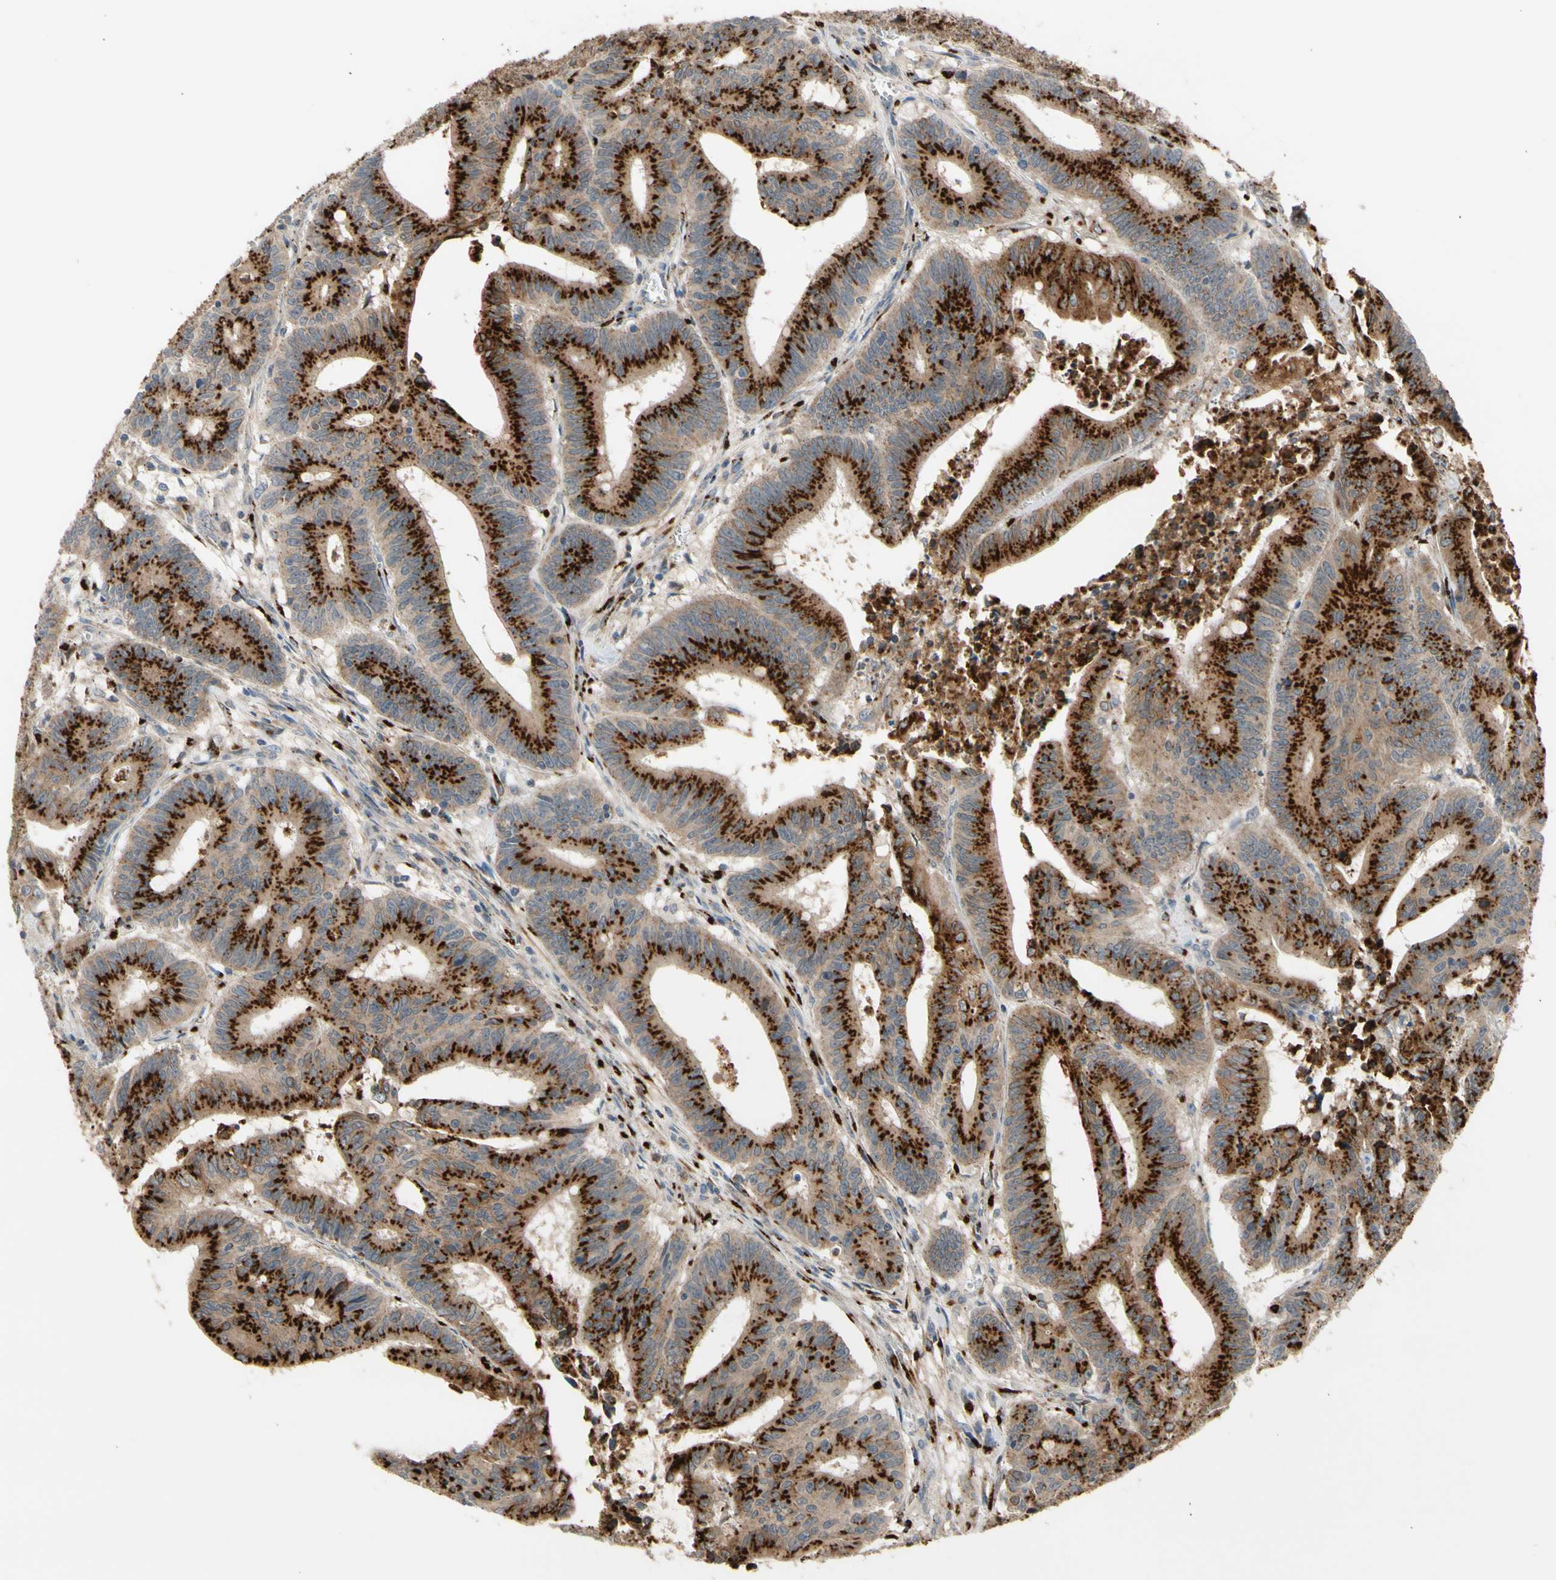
{"staining": {"intensity": "strong", "quantity": ">75%", "location": "cytoplasmic/membranous"}, "tissue": "colorectal cancer", "cell_type": "Tumor cells", "image_type": "cancer", "snomed": [{"axis": "morphology", "description": "Adenocarcinoma, NOS"}, {"axis": "topography", "description": "Colon"}], "caption": "Immunohistochemistry photomicrograph of human colorectal cancer stained for a protein (brown), which exhibits high levels of strong cytoplasmic/membranous positivity in approximately >75% of tumor cells.", "gene": "GALNT5", "patient": {"sex": "male", "age": 45}}